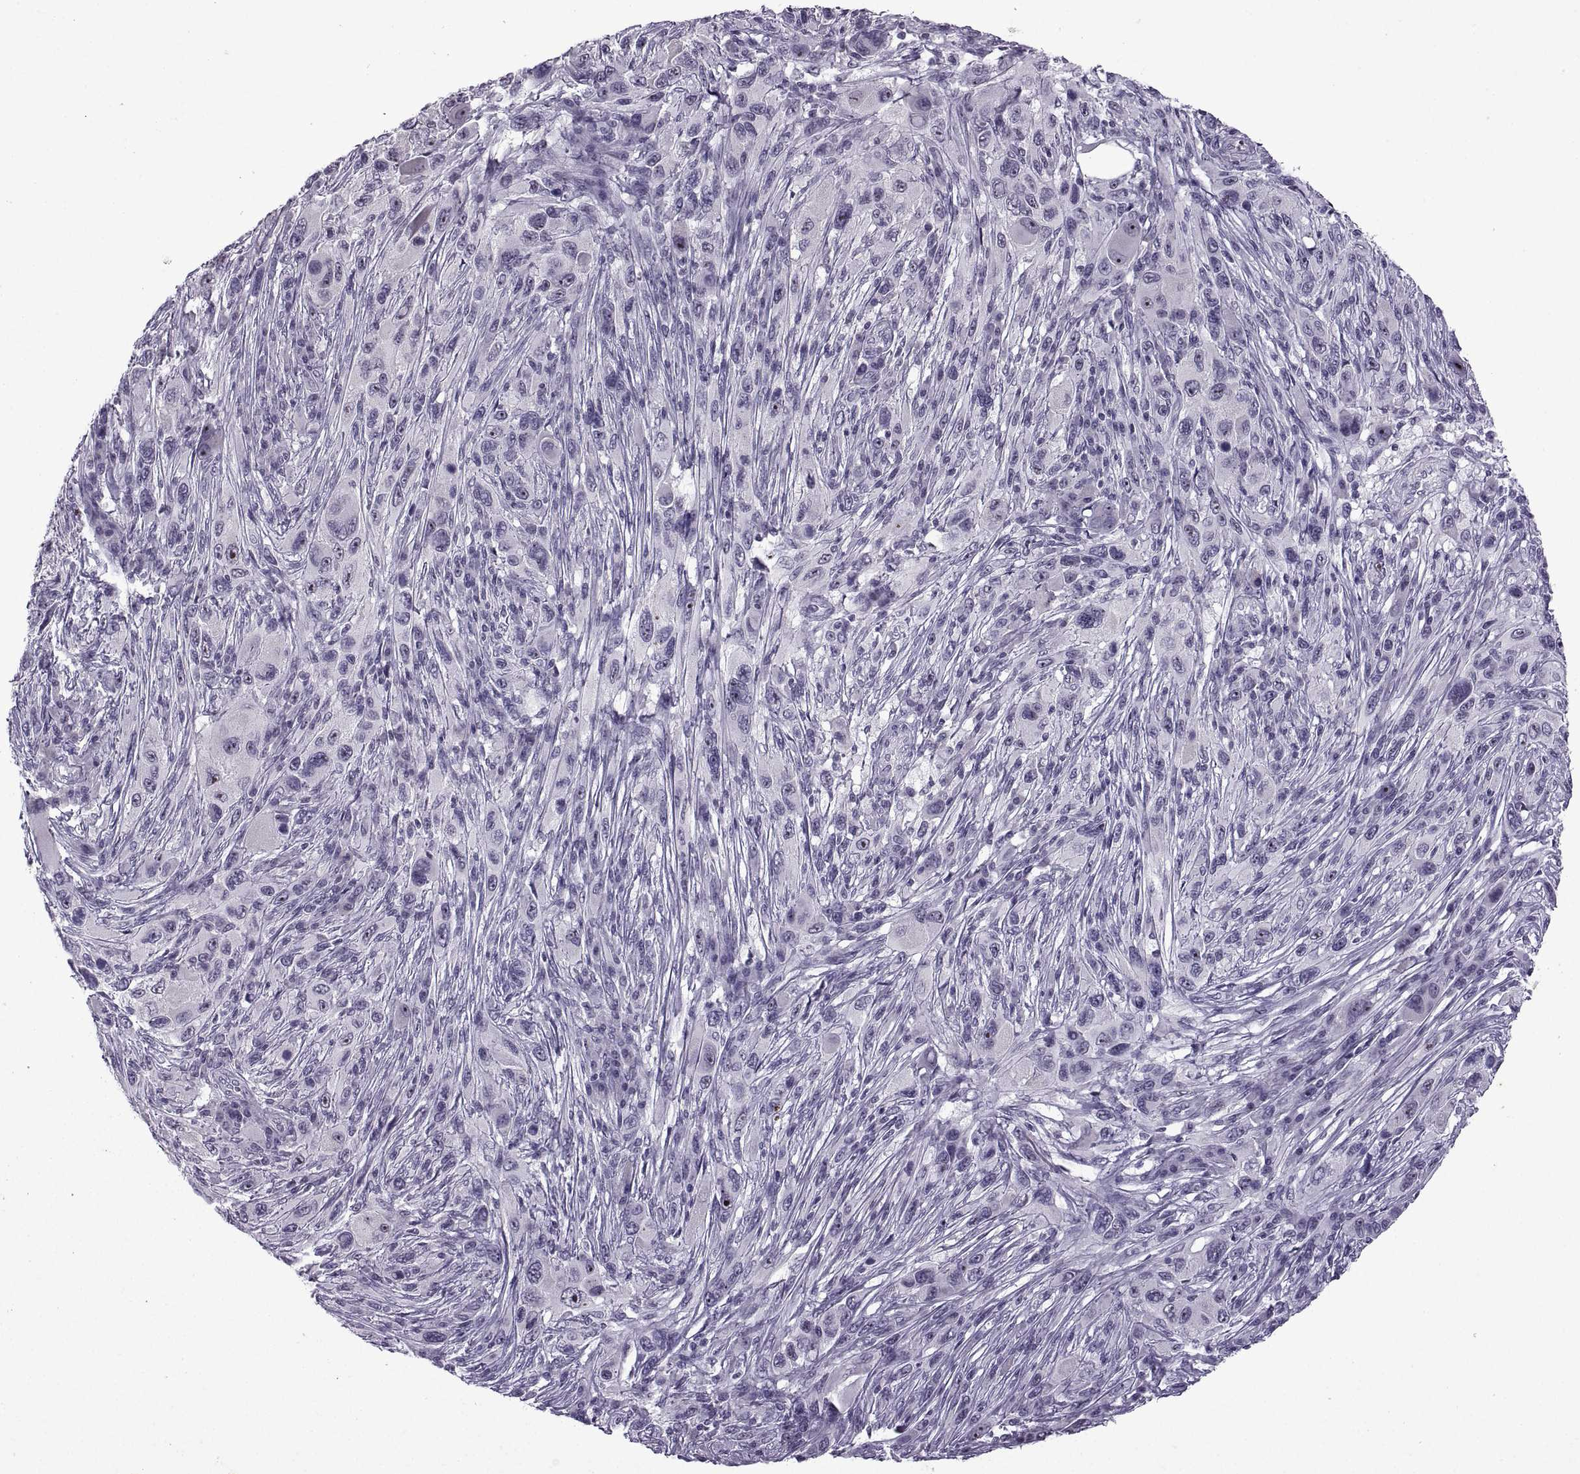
{"staining": {"intensity": "moderate", "quantity": "<25%", "location": "nuclear"}, "tissue": "melanoma", "cell_type": "Tumor cells", "image_type": "cancer", "snomed": [{"axis": "morphology", "description": "Malignant melanoma, NOS"}, {"axis": "topography", "description": "Skin"}], "caption": "IHC (DAB (3,3'-diaminobenzidine)) staining of melanoma reveals moderate nuclear protein expression in about <25% of tumor cells.", "gene": "SINHCAF", "patient": {"sex": "male", "age": 53}}